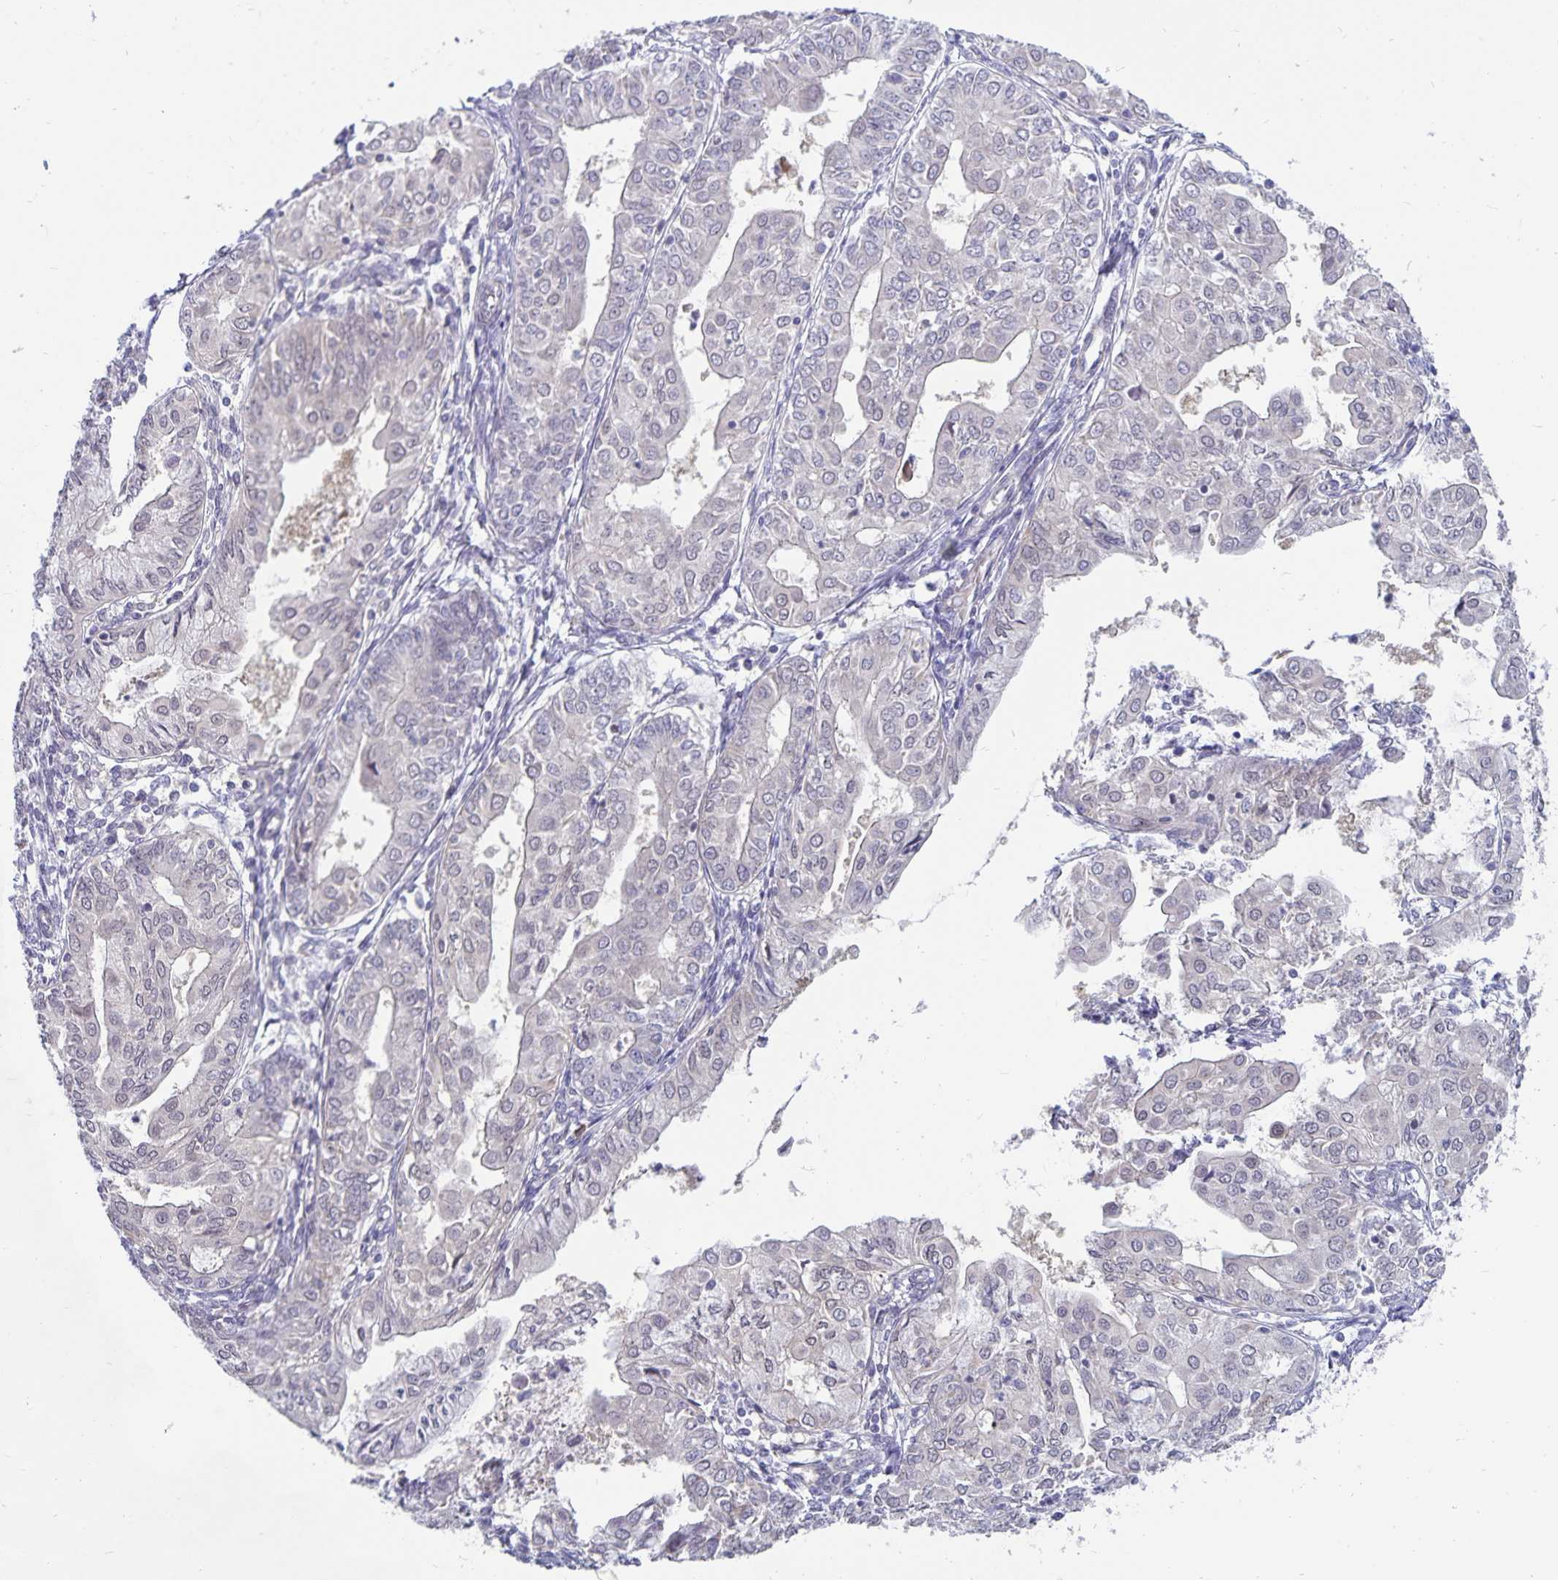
{"staining": {"intensity": "negative", "quantity": "none", "location": "none"}, "tissue": "endometrial cancer", "cell_type": "Tumor cells", "image_type": "cancer", "snomed": [{"axis": "morphology", "description": "Adenocarcinoma, NOS"}, {"axis": "topography", "description": "Endometrium"}], "caption": "Immunohistochemical staining of human endometrial adenocarcinoma reveals no significant positivity in tumor cells.", "gene": "CDKN2B", "patient": {"sex": "female", "age": 68}}